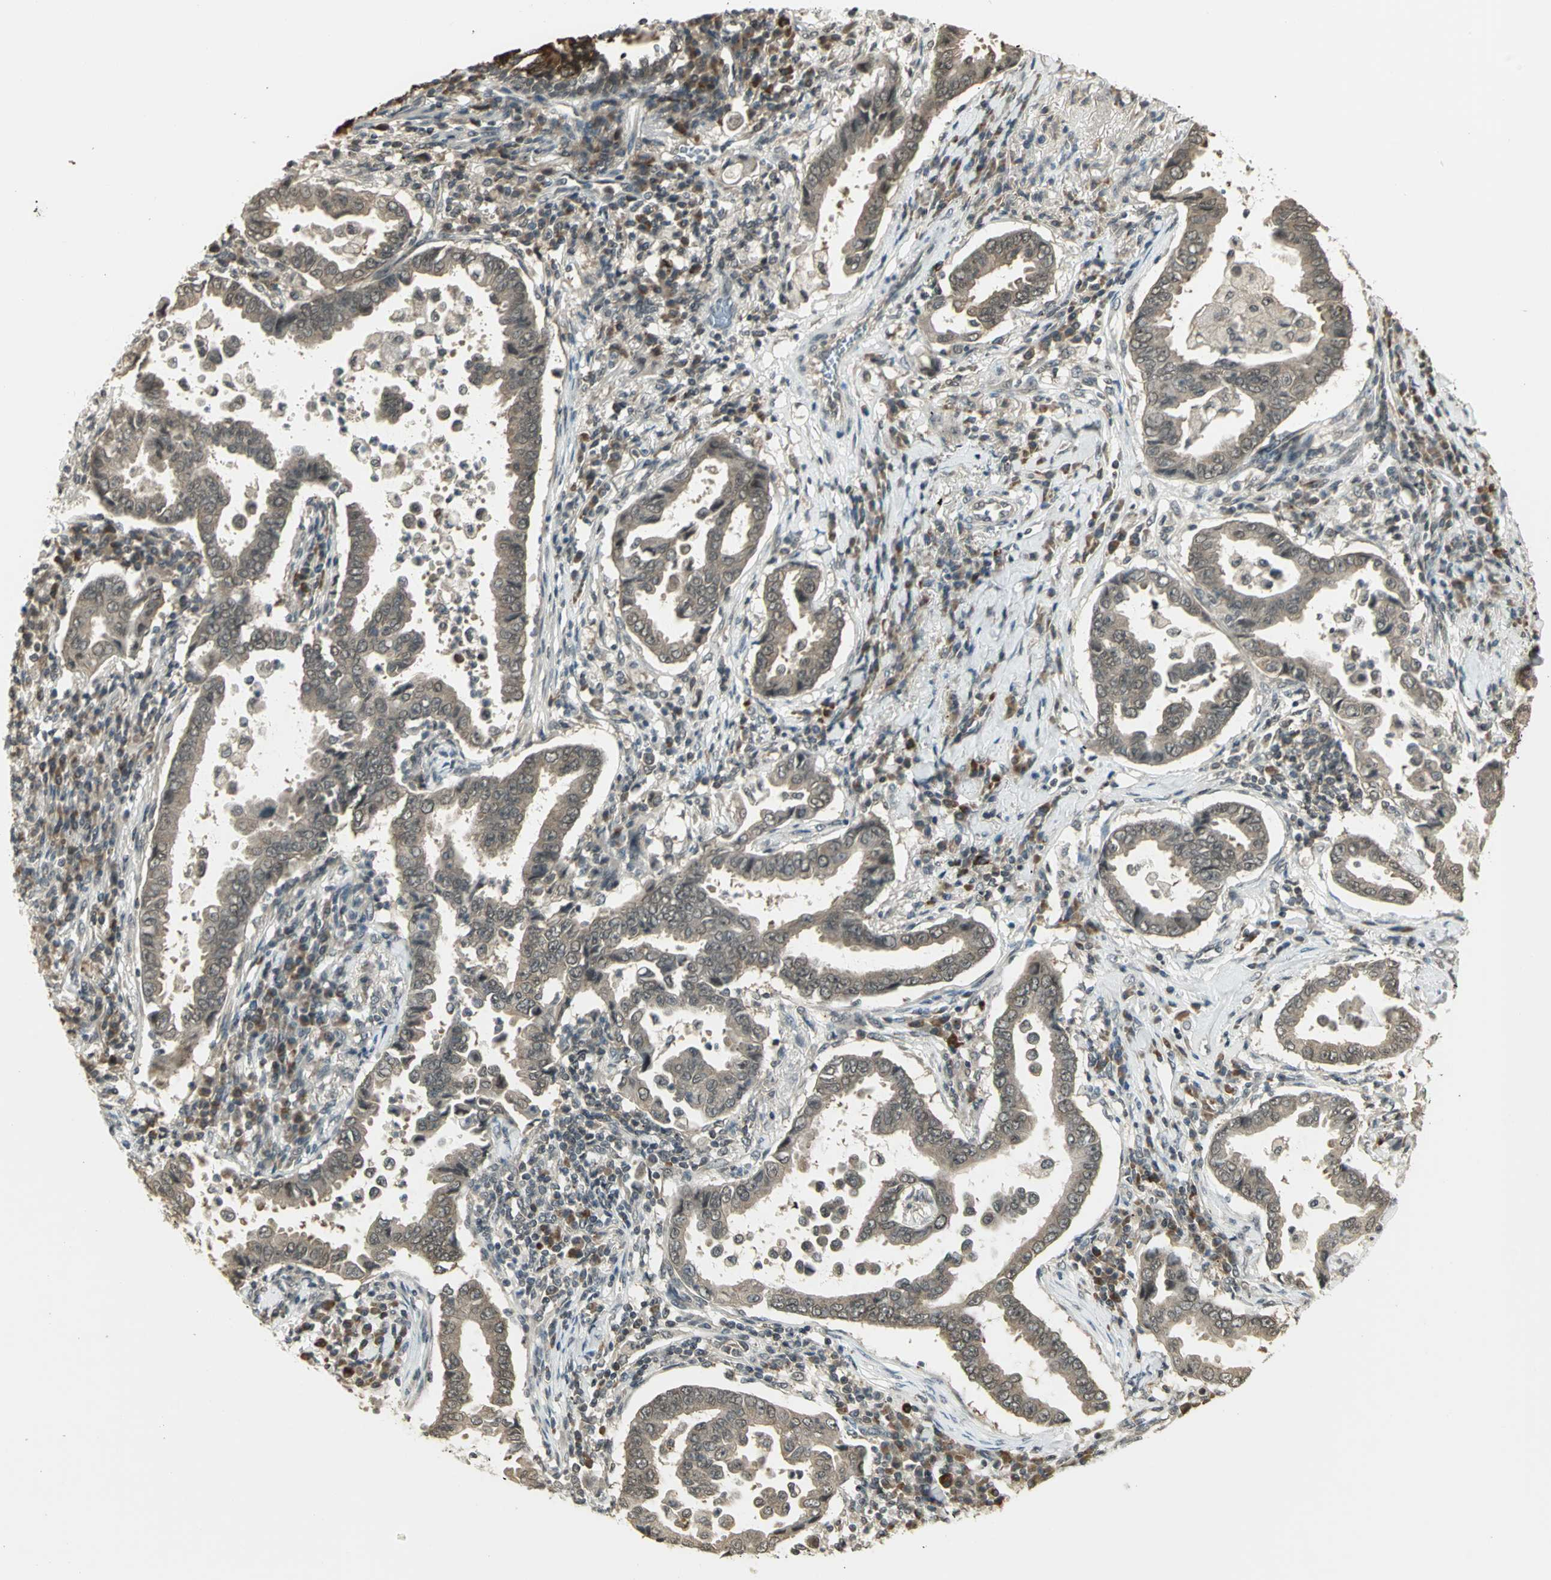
{"staining": {"intensity": "weak", "quantity": ">75%", "location": "cytoplasmic/membranous"}, "tissue": "lung cancer", "cell_type": "Tumor cells", "image_type": "cancer", "snomed": [{"axis": "morphology", "description": "Normal tissue, NOS"}, {"axis": "morphology", "description": "Inflammation, NOS"}, {"axis": "morphology", "description": "Adenocarcinoma, NOS"}, {"axis": "topography", "description": "Lung"}], "caption": "About >75% of tumor cells in human adenocarcinoma (lung) exhibit weak cytoplasmic/membranous protein positivity as visualized by brown immunohistochemical staining.", "gene": "CDC34", "patient": {"sex": "female", "age": 64}}